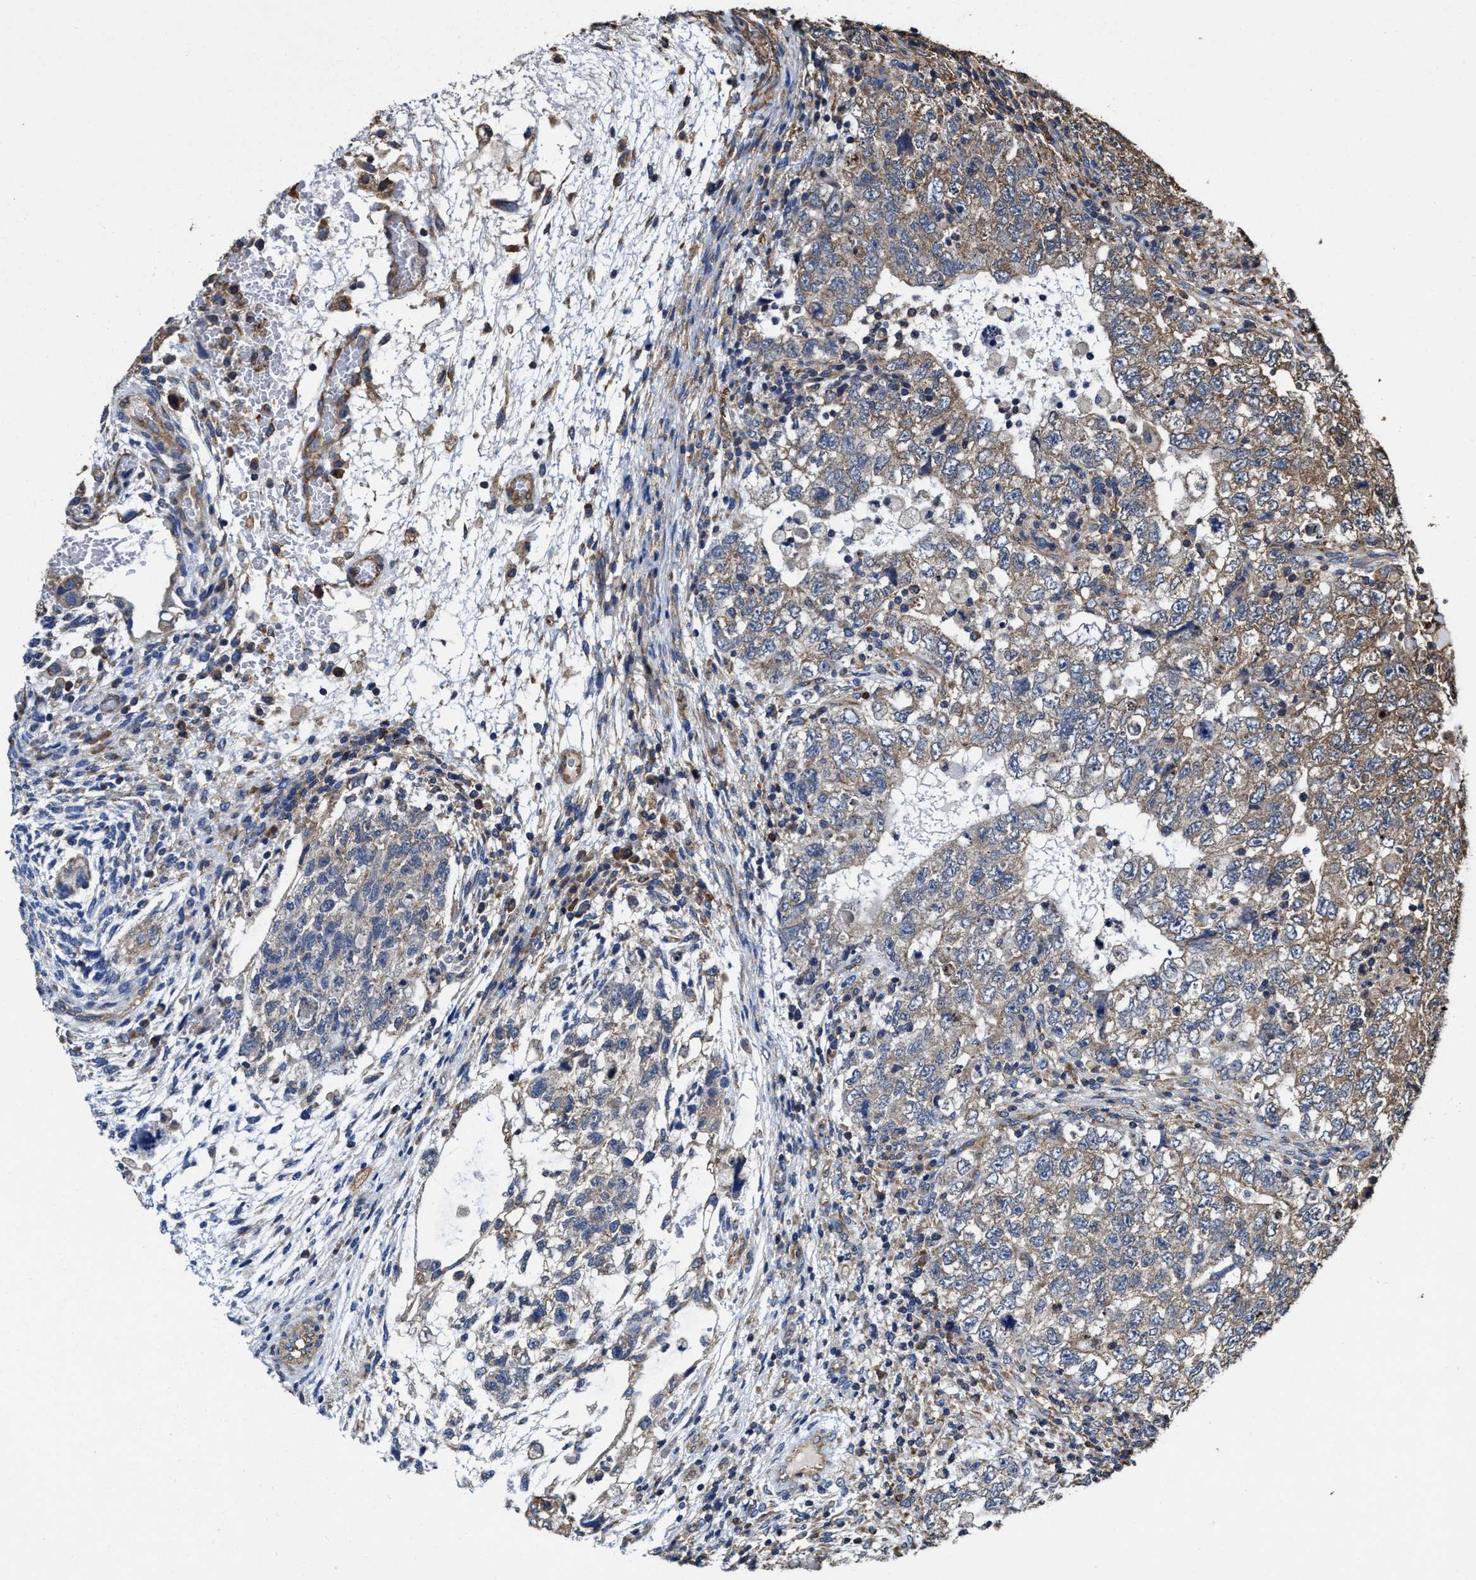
{"staining": {"intensity": "moderate", "quantity": "<25%", "location": "cytoplasmic/membranous"}, "tissue": "testis cancer", "cell_type": "Tumor cells", "image_type": "cancer", "snomed": [{"axis": "morphology", "description": "Carcinoma, Embryonal, NOS"}, {"axis": "topography", "description": "Testis"}], "caption": "The immunohistochemical stain labels moderate cytoplasmic/membranous staining in tumor cells of testis cancer tissue.", "gene": "SFXN4", "patient": {"sex": "male", "age": 36}}